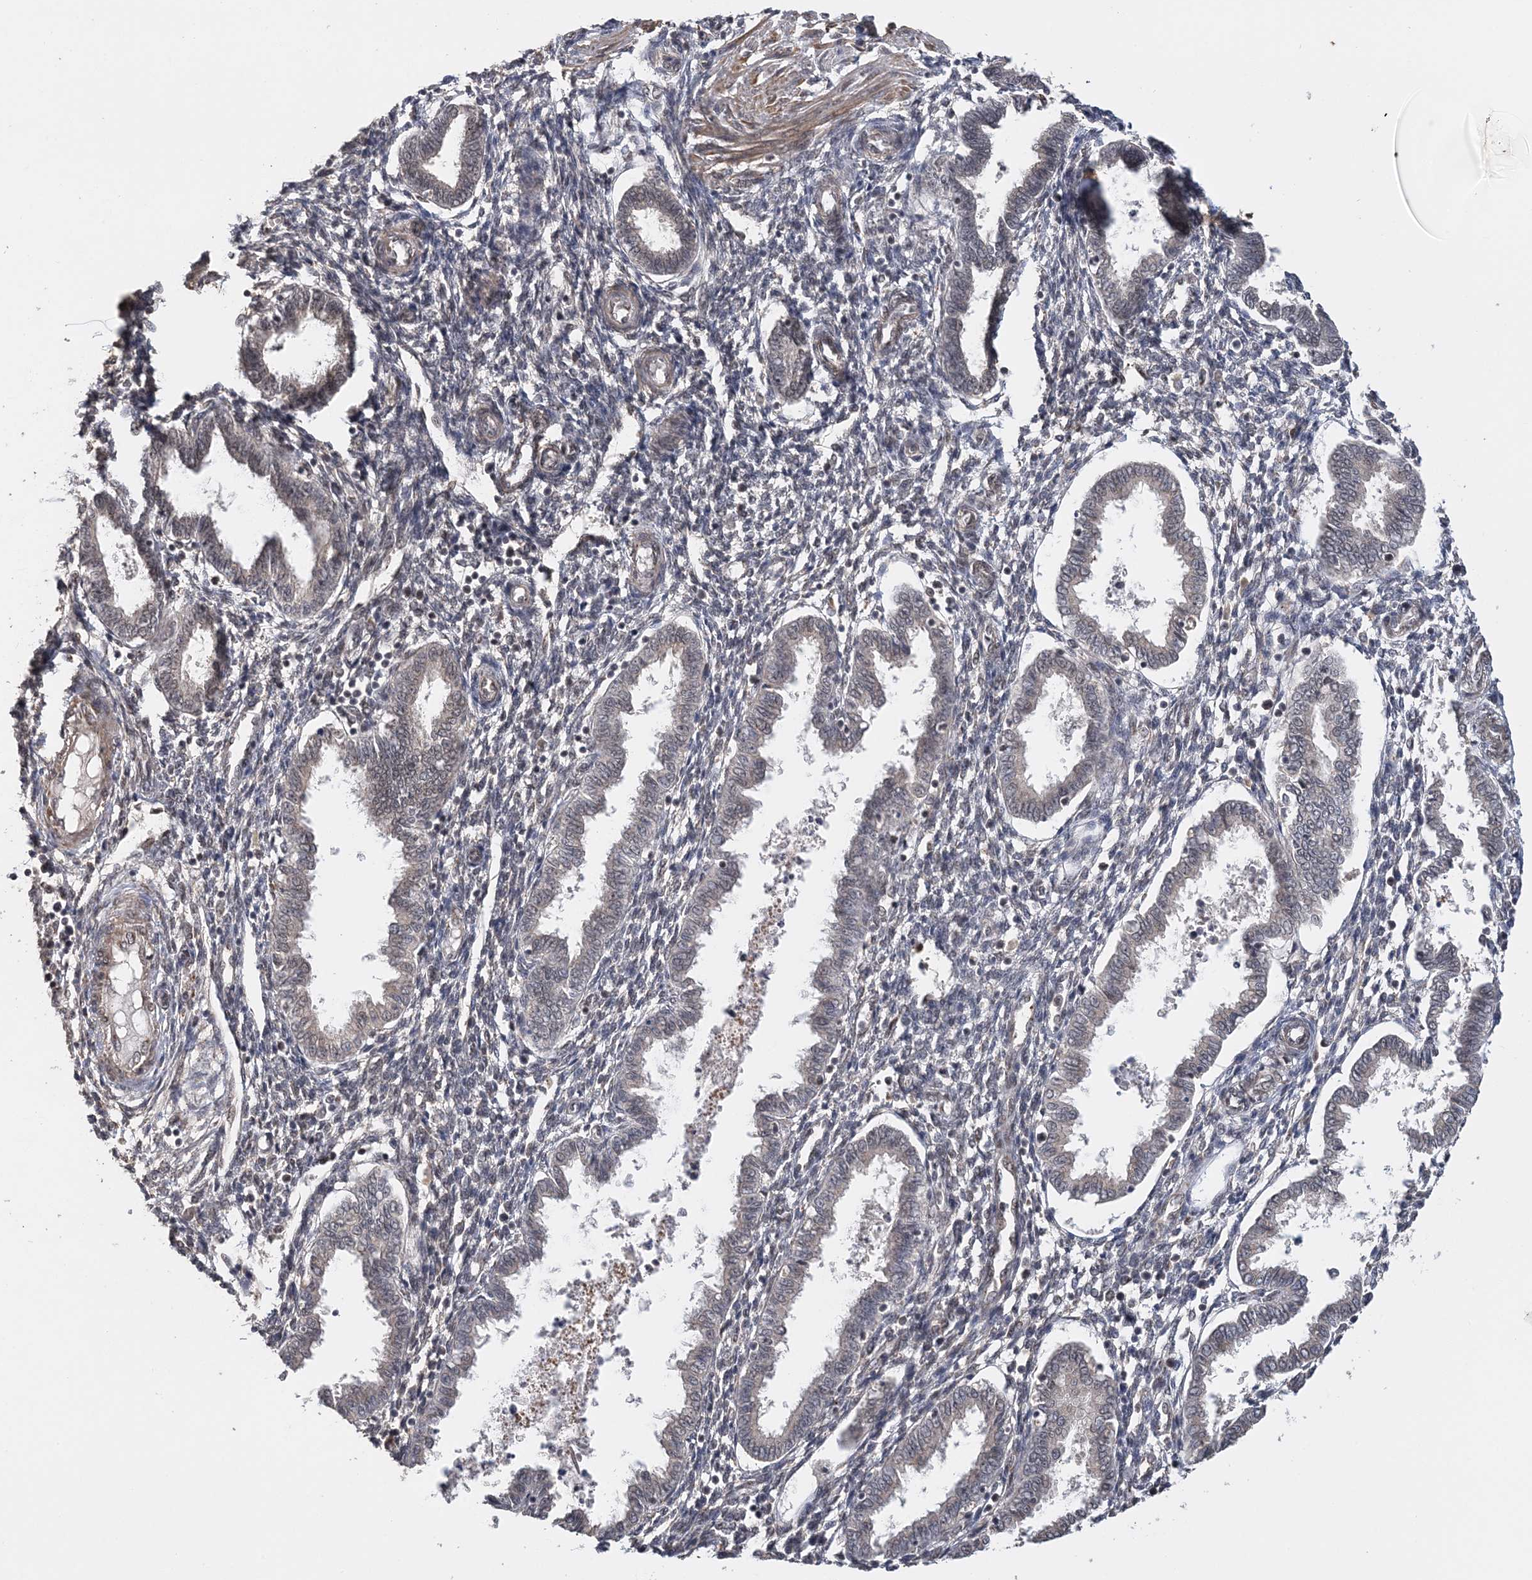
{"staining": {"intensity": "weak", "quantity": "25%-75%", "location": "nuclear"}, "tissue": "endometrium", "cell_type": "Cells in endometrial stroma", "image_type": "normal", "snomed": [{"axis": "morphology", "description": "Normal tissue, NOS"}, {"axis": "topography", "description": "Endometrium"}], "caption": "An IHC image of benign tissue is shown. Protein staining in brown labels weak nuclear positivity in endometrium within cells in endometrial stroma. (DAB = brown stain, brightfield microscopy at high magnification).", "gene": "TSHZ2", "patient": {"sex": "female", "age": 33}}